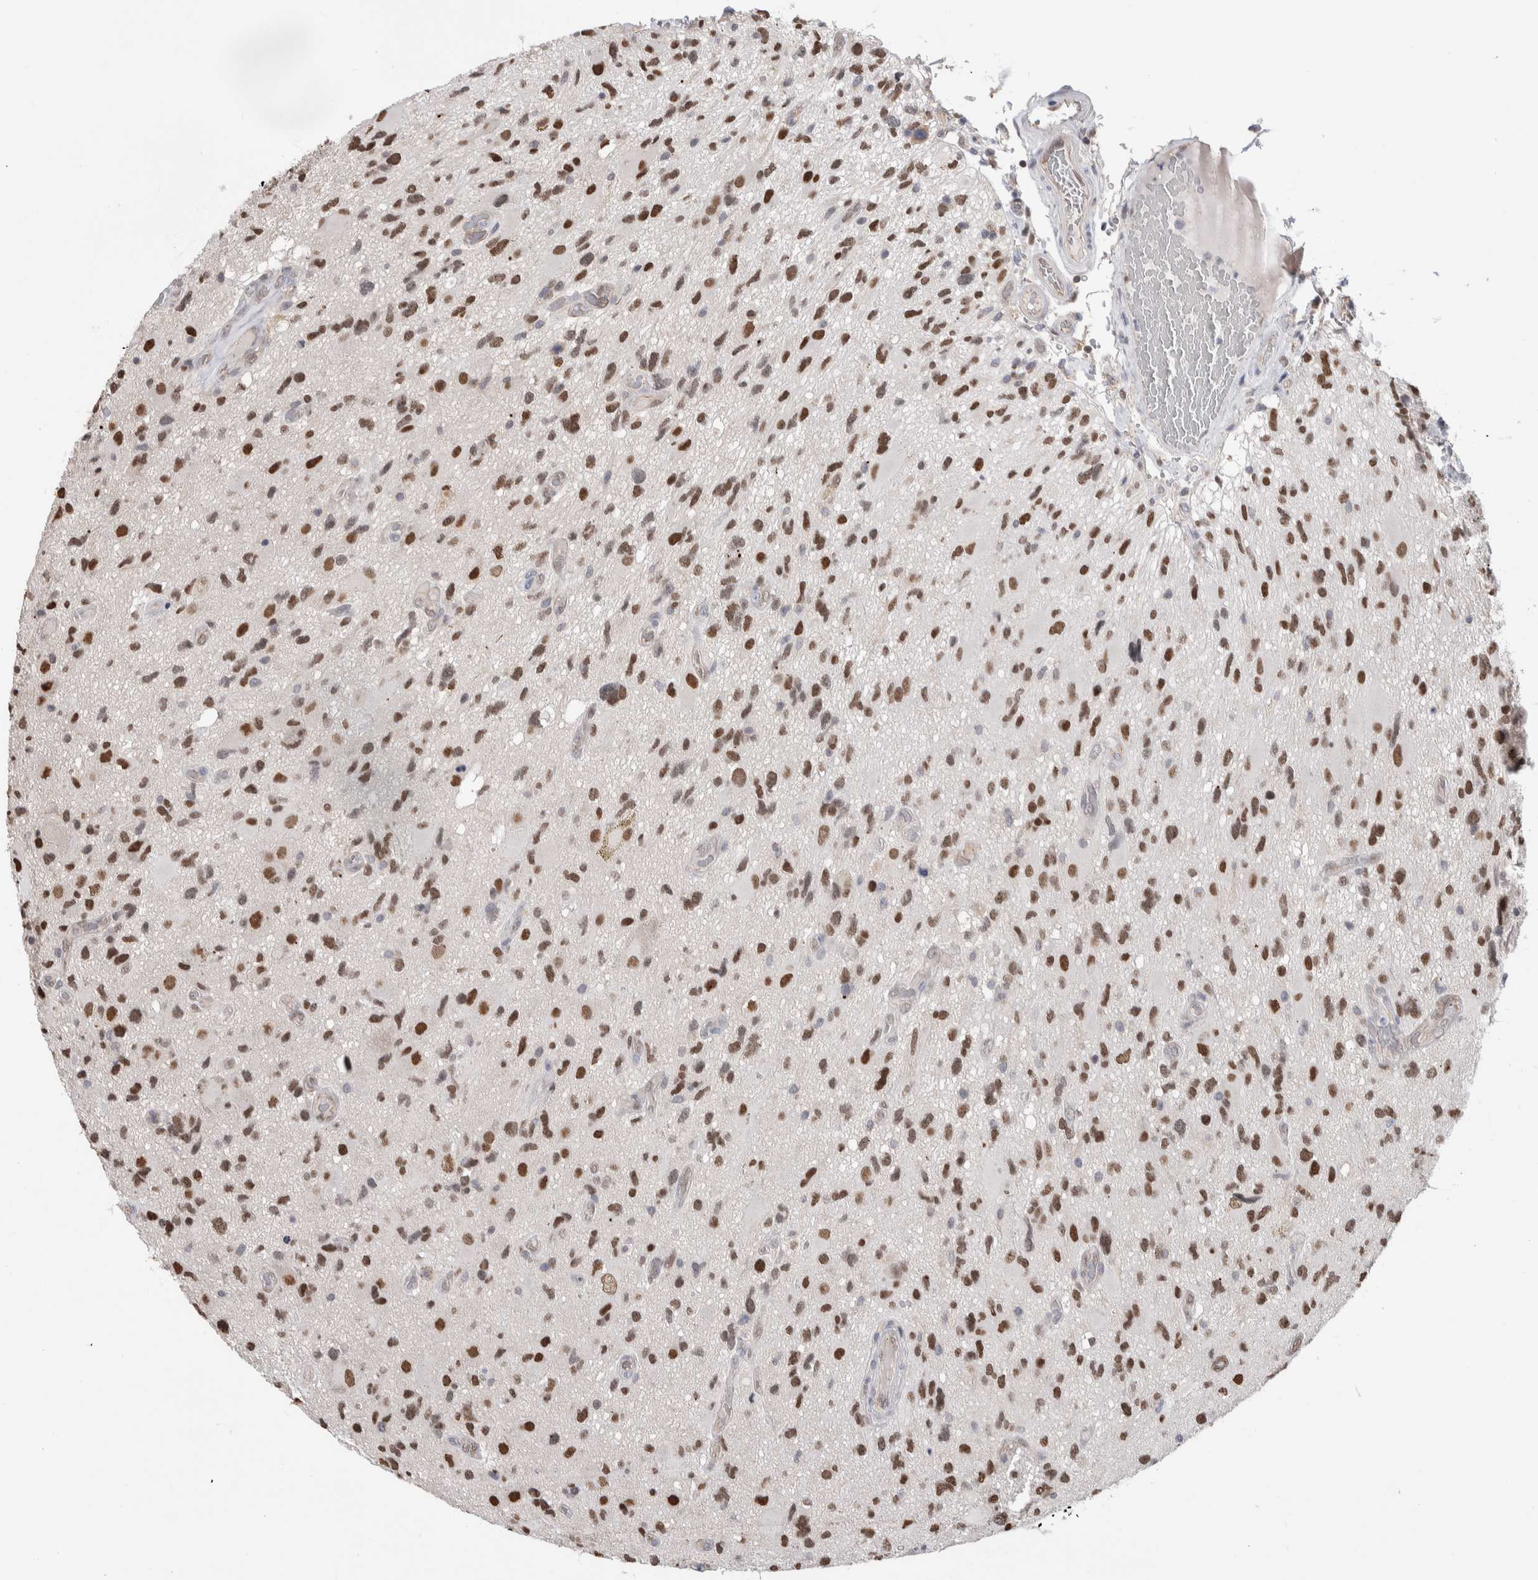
{"staining": {"intensity": "moderate", "quantity": ">75%", "location": "nuclear"}, "tissue": "glioma", "cell_type": "Tumor cells", "image_type": "cancer", "snomed": [{"axis": "morphology", "description": "Glioma, malignant, High grade"}, {"axis": "topography", "description": "Brain"}], "caption": "Protein expression analysis of malignant glioma (high-grade) displays moderate nuclear positivity in about >75% of tumor cells.", "gene": "ZBTB49", "patient": {"sex": "male", "age": 33}}